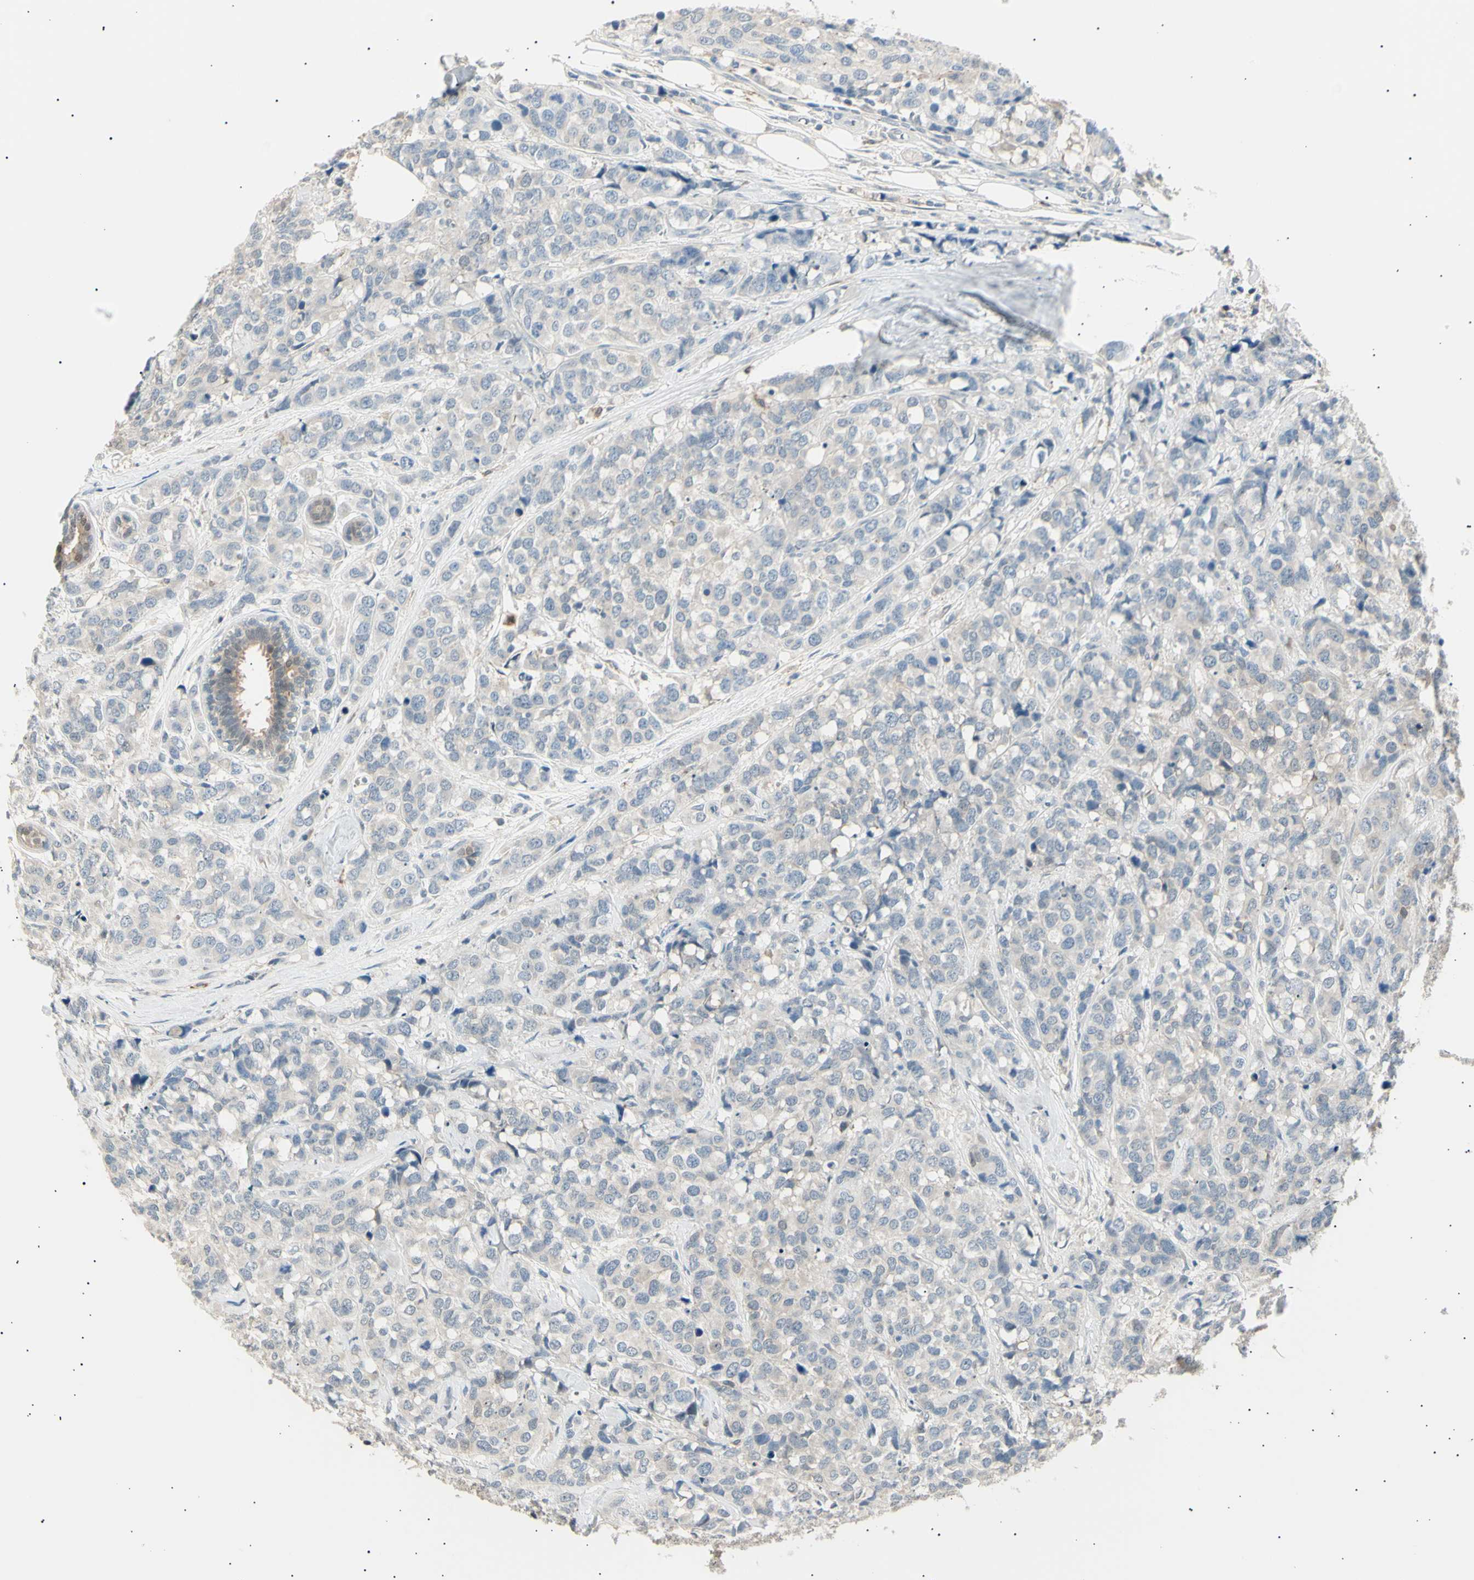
{"staining": {"intensity": "weak", "quantity": ">75%", "location": "cytoplasmic/membranous"}, "tissue": "breast cancer", "cell_type": "Tumor cells", "image_type": "cancer", "snomed": [{"axis": "morphology", "description": "Lobular carcinoma"}, {"axis": "topography", "description": "Breast"}], "caption": "Lobular carcinoma (breast) stained with a brown dye demonstrates weak cytoplasmic/membranous positive staining in approximately >75% of tumor cells.", "gene": "LHPP", "patient": {"sex": "female", "age": 59}}